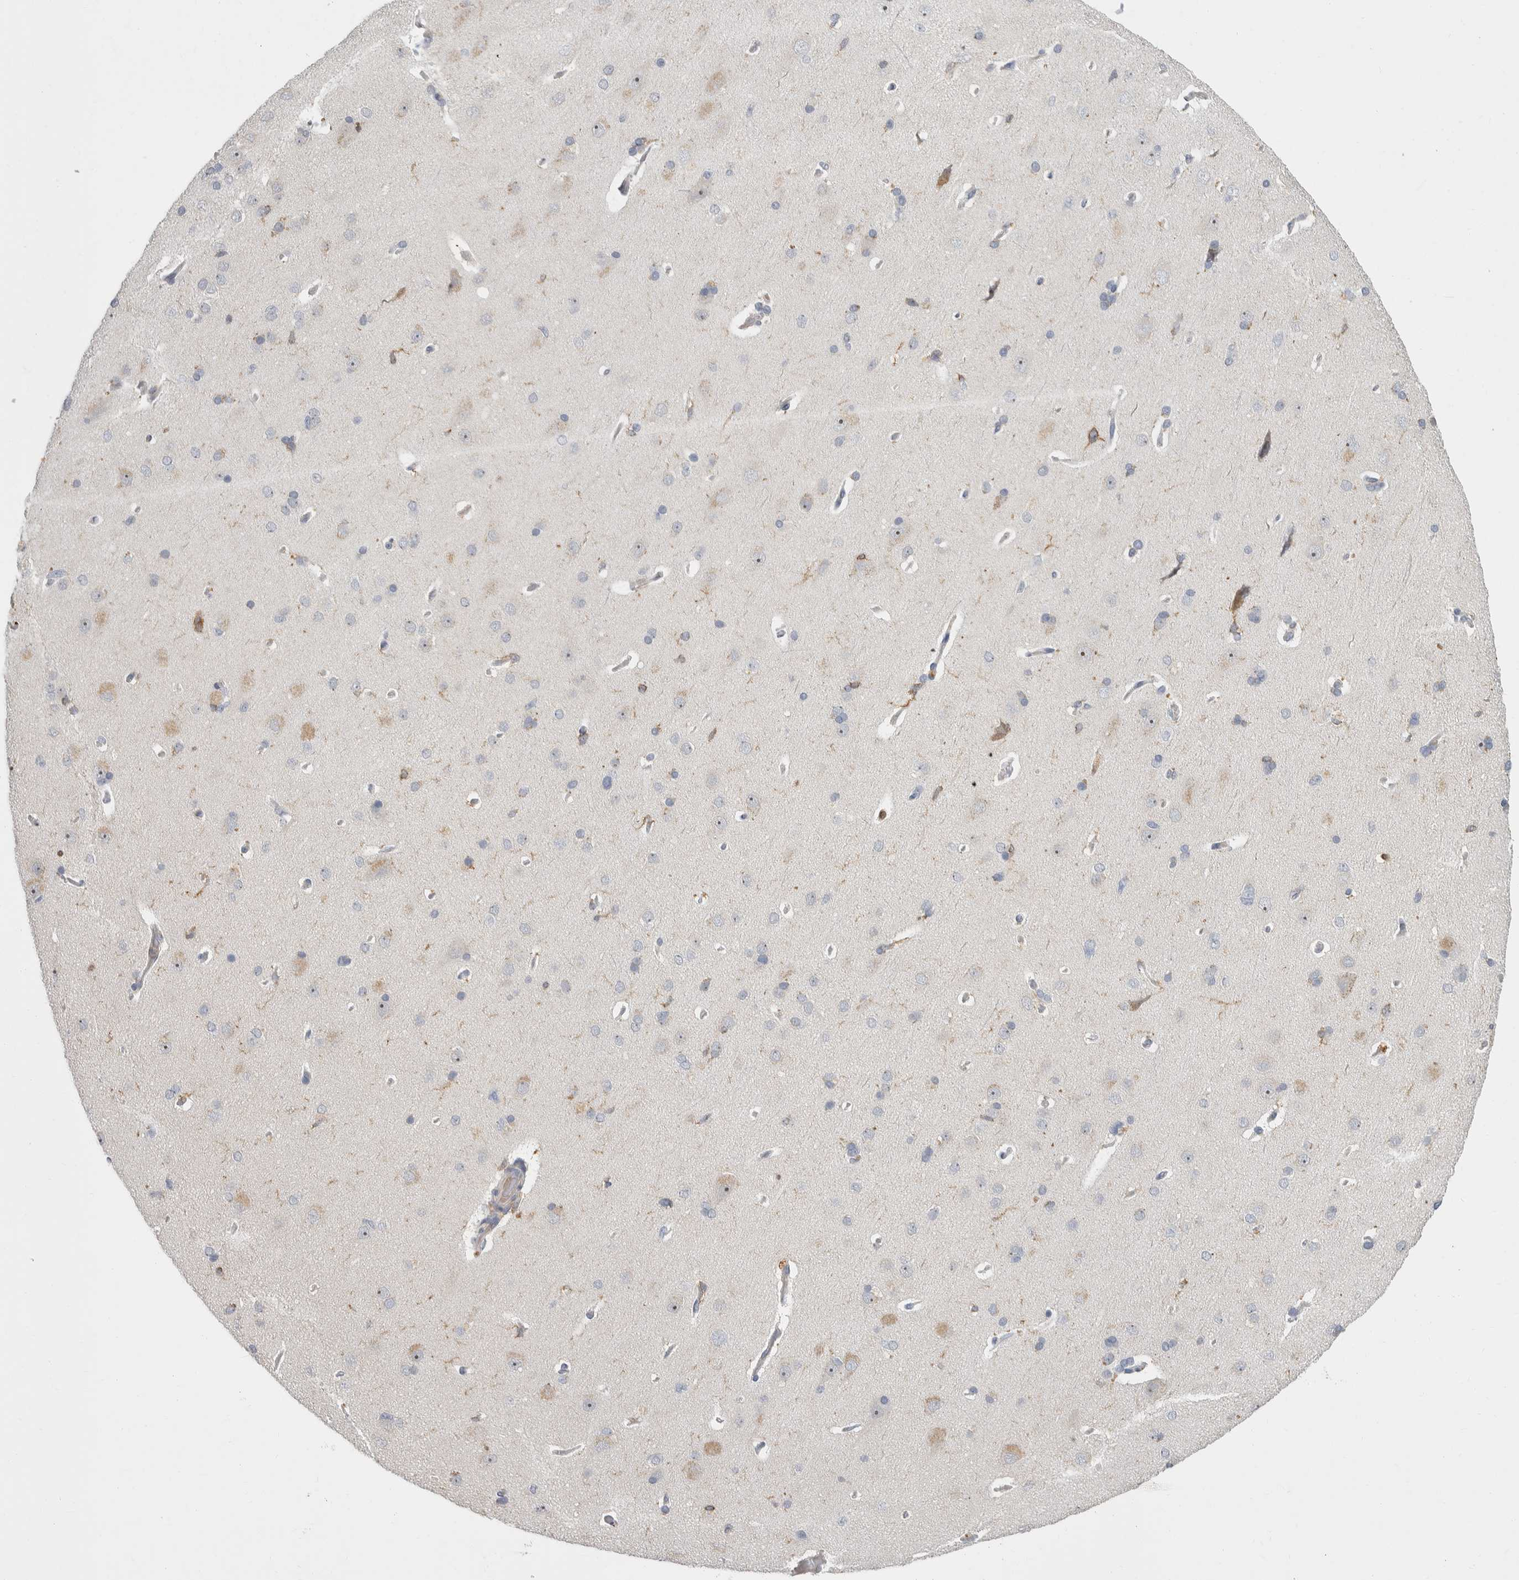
{"staining": {"intensity": "negative", "quantity": "none", "location": "none"}, "tissue": "cerebral cortex", "cell_type": "Endothelial cells", "image_type": "normal", "snomed": [{"axis": "morphology", "description": "Normal tissue, NOS"}, {"axis": "topography", "description": "Cerebral cortex"}], "caption": "DAB immunohistochemical staining of normal cerebral cortex demonstrates no significant staining in endothelial cells. (Immunohistochemistry (ihc), brightfield microscopy, high magnification).", "gene": "CEP295NL", "patient": {"sex": "male", "age": 62}}